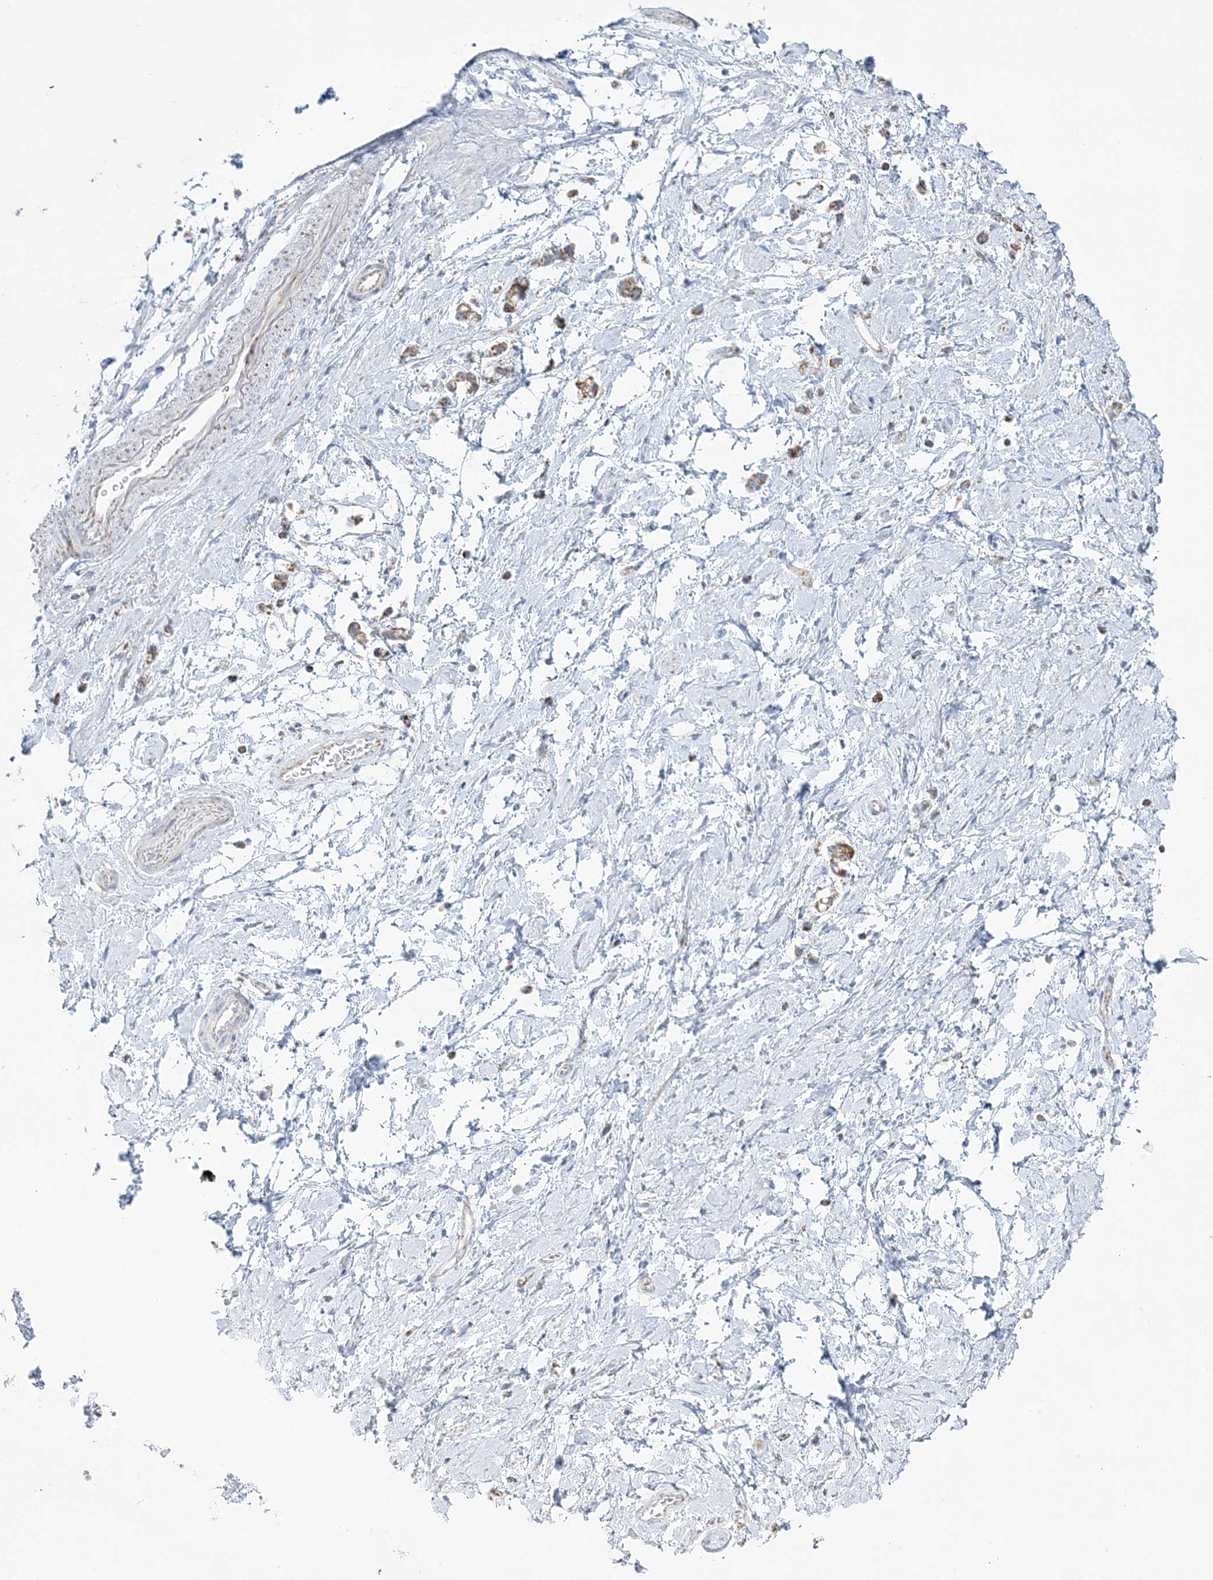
{"staining": {"intensity": "weak", "quantity": "25%-75%", "location": "cytoplasmic/membranous"}, "tissue": "stomach cancer", "cell_type": "Tumor cells", "image_type": "cancer", "snomed": [{"axis": "morphology", "description": "Adenocarcinoma, NOS"}, {"axis": "topography", "description": "Stomach"}], "caption": "A brown stain labels weak cytoplasmic/membranous staining of a protein in stomach cancer (adenocarcinoma) tumor cells.", "gene": "PCCB", "patient": {"sex": "female", "age": 60}}